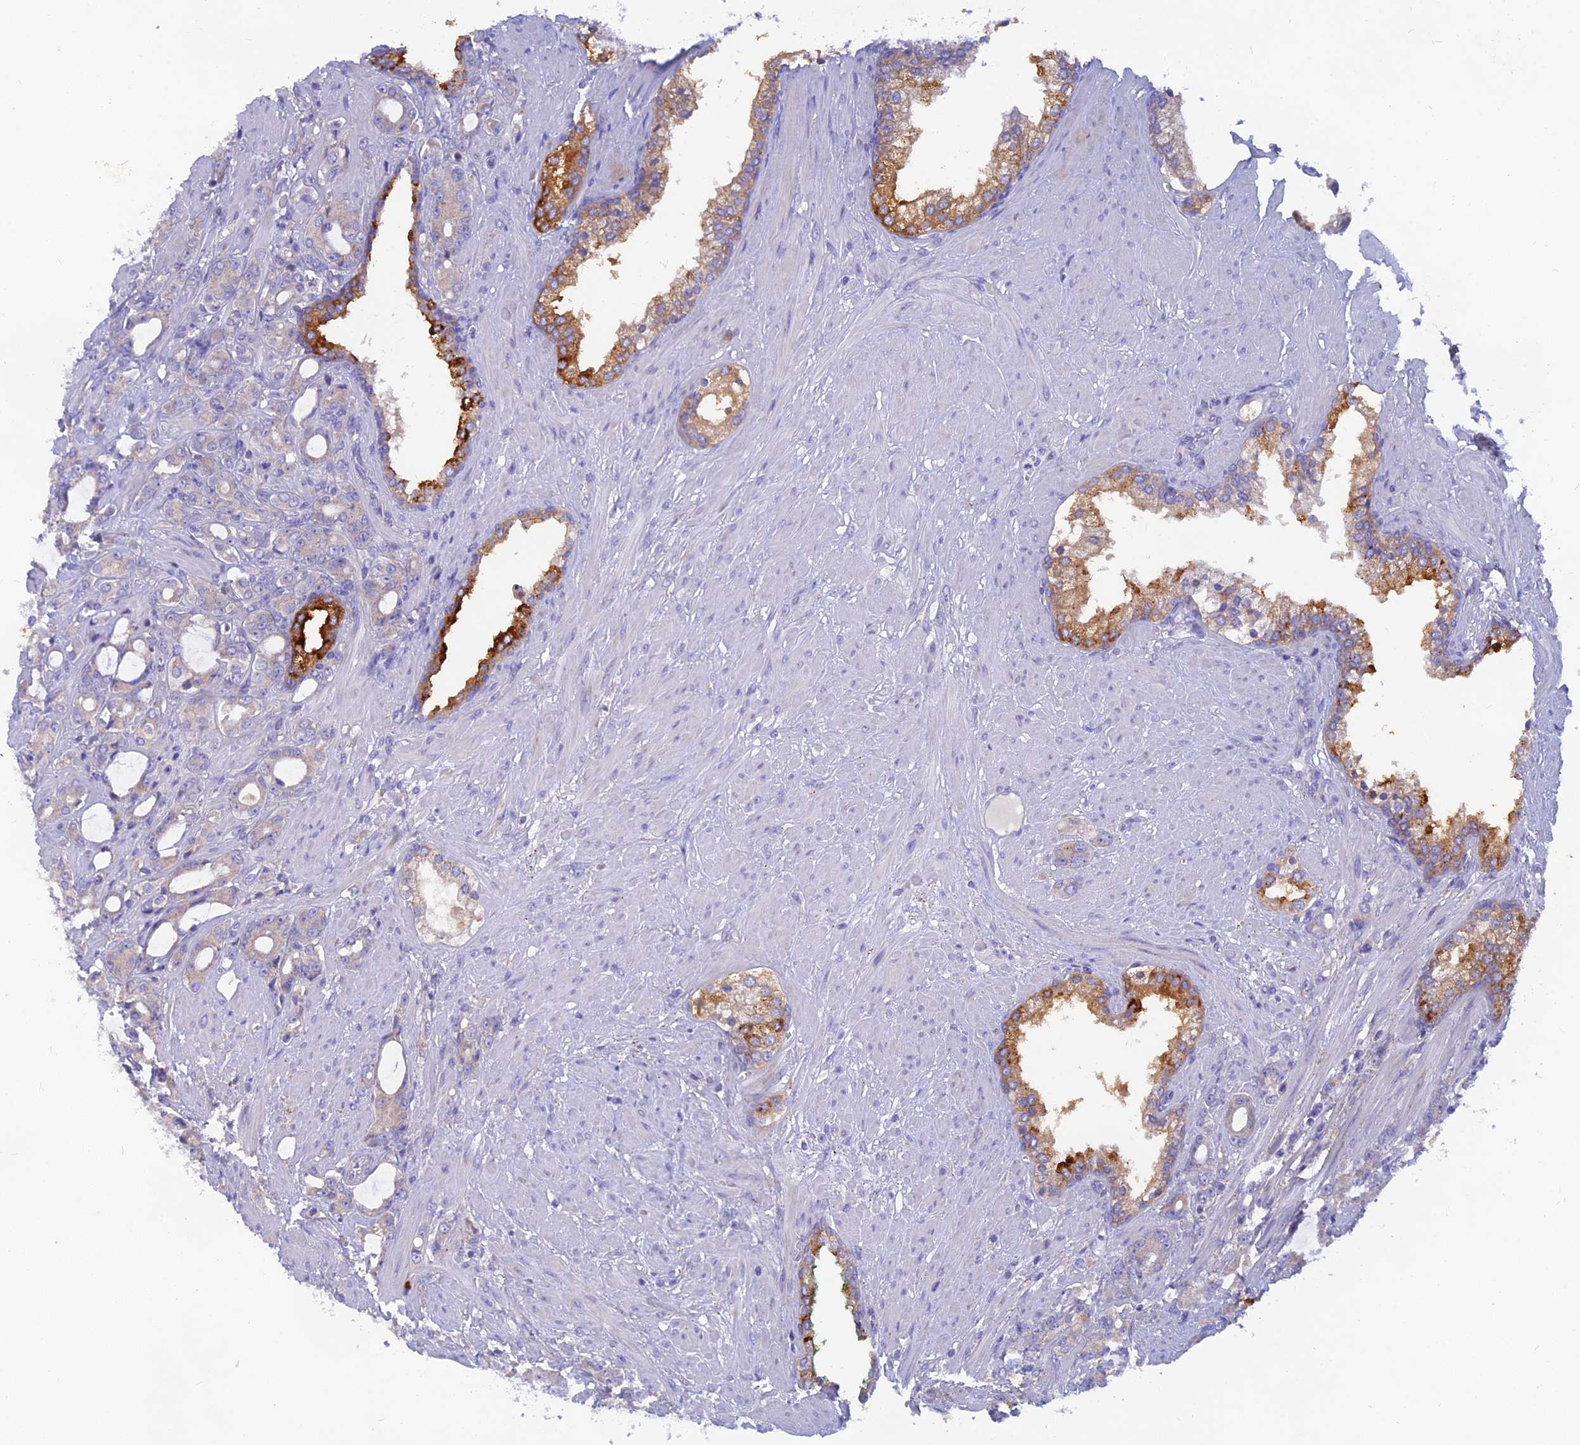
{"staining": {"intensity": "moderate", "quantity": "<25%", "location": "cytoplasmic/membranous"}, "tissue": "prostate cancer", "cell_type": "Tumor cells", "image_type": "cancer", "snomed": [{"axis": "morphology", "description": "Adenocarcinoma, High grade"}, {"axis": "topography", "description": "Prostate"}], "caption": "Prostate cancer stained for a protein exhibits moderate cytoplasmic/membranous positivity in tumor cells. The protein of interest is shown in brown color, while the nuclei are stained blue.", "gene": "TMEM30B", "patient": {"sex": "male", "age": 72}}